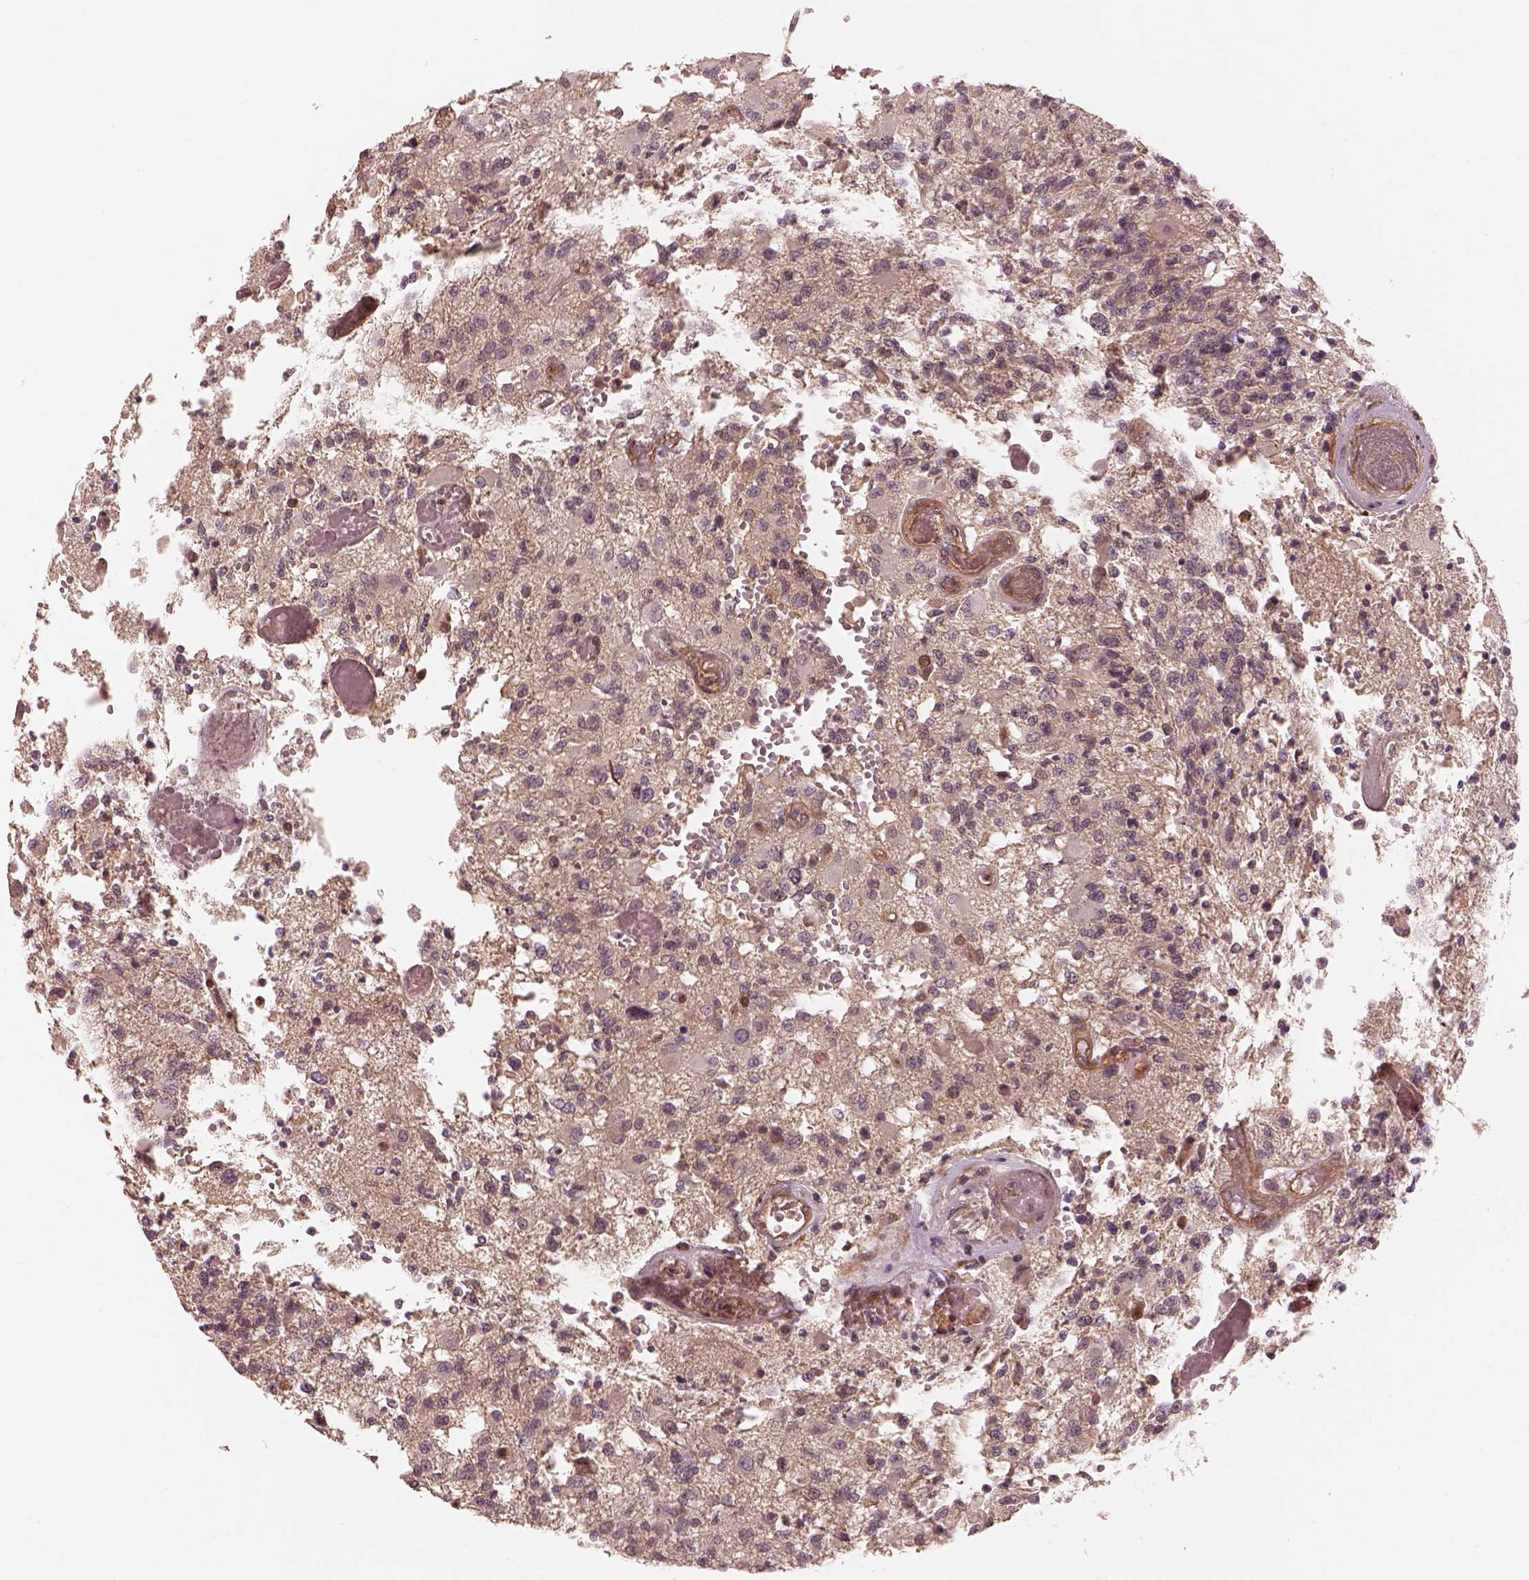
{"staining": {"intensity": "negative", "quantity": "none", "location": "none"}, "tissue": "glioma", "cell_type": "Tumor cells", "image_type": "cancer", "snomed": [{"axis": "morphology", "description": "Glioma, malignant, High grade"}, {"axis": "topography", "description": "Brain"}], "caption": "DAB (3,3'-diaminobenzidine) immunohistochemical staining of human glioma displays no significant expression in tumor cells. The staining was performed using DAB to visualize the protein expression in brown, while the nuclei were stained in blue with hematoxylin (Magnification: 20x).", "gene": "FAM107B", "patient": {"sex": "female", "age": 63}}